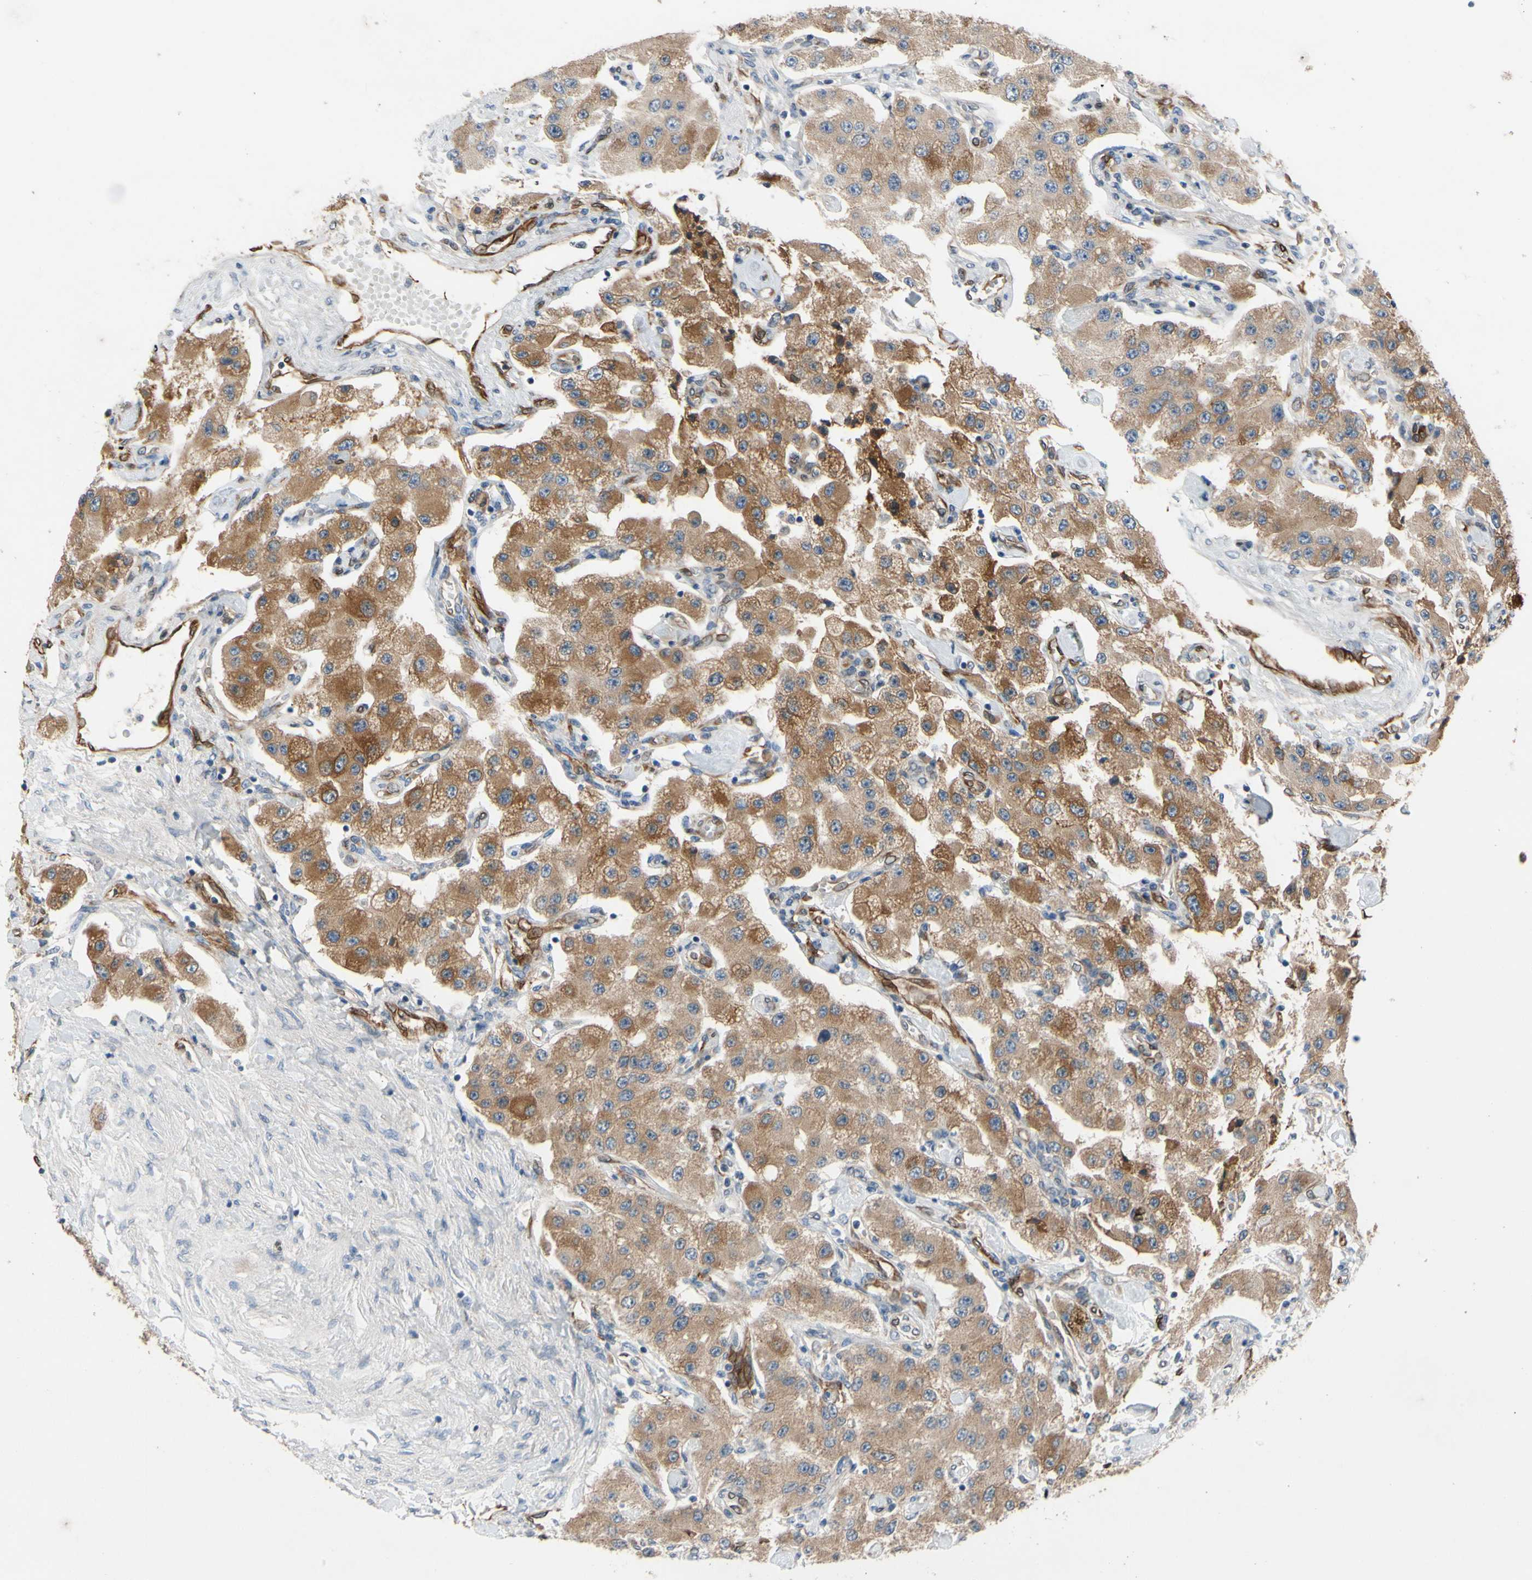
{"staining": {"intensity": "moderate", "quantity": ">75%", "location": "cytoplasmic/membranous"}, "tissue": "carcinoid", "cell_type": "Tumor cells", "image_type": "cancer", "snomed": [{"axis": "morphology", "description": "Carcinoid, malignant, NOS"}, {"axis": "topography", "description": "Pancreas"}], "caption": "Immunohistochemical staining of carcinoid displays medium levels of moderate cytoplasmic/membranous protein positivity in about >75% of tumor cells.", "gene": "PRXL2A", "patient": {"sex": "male", "age": 41}}